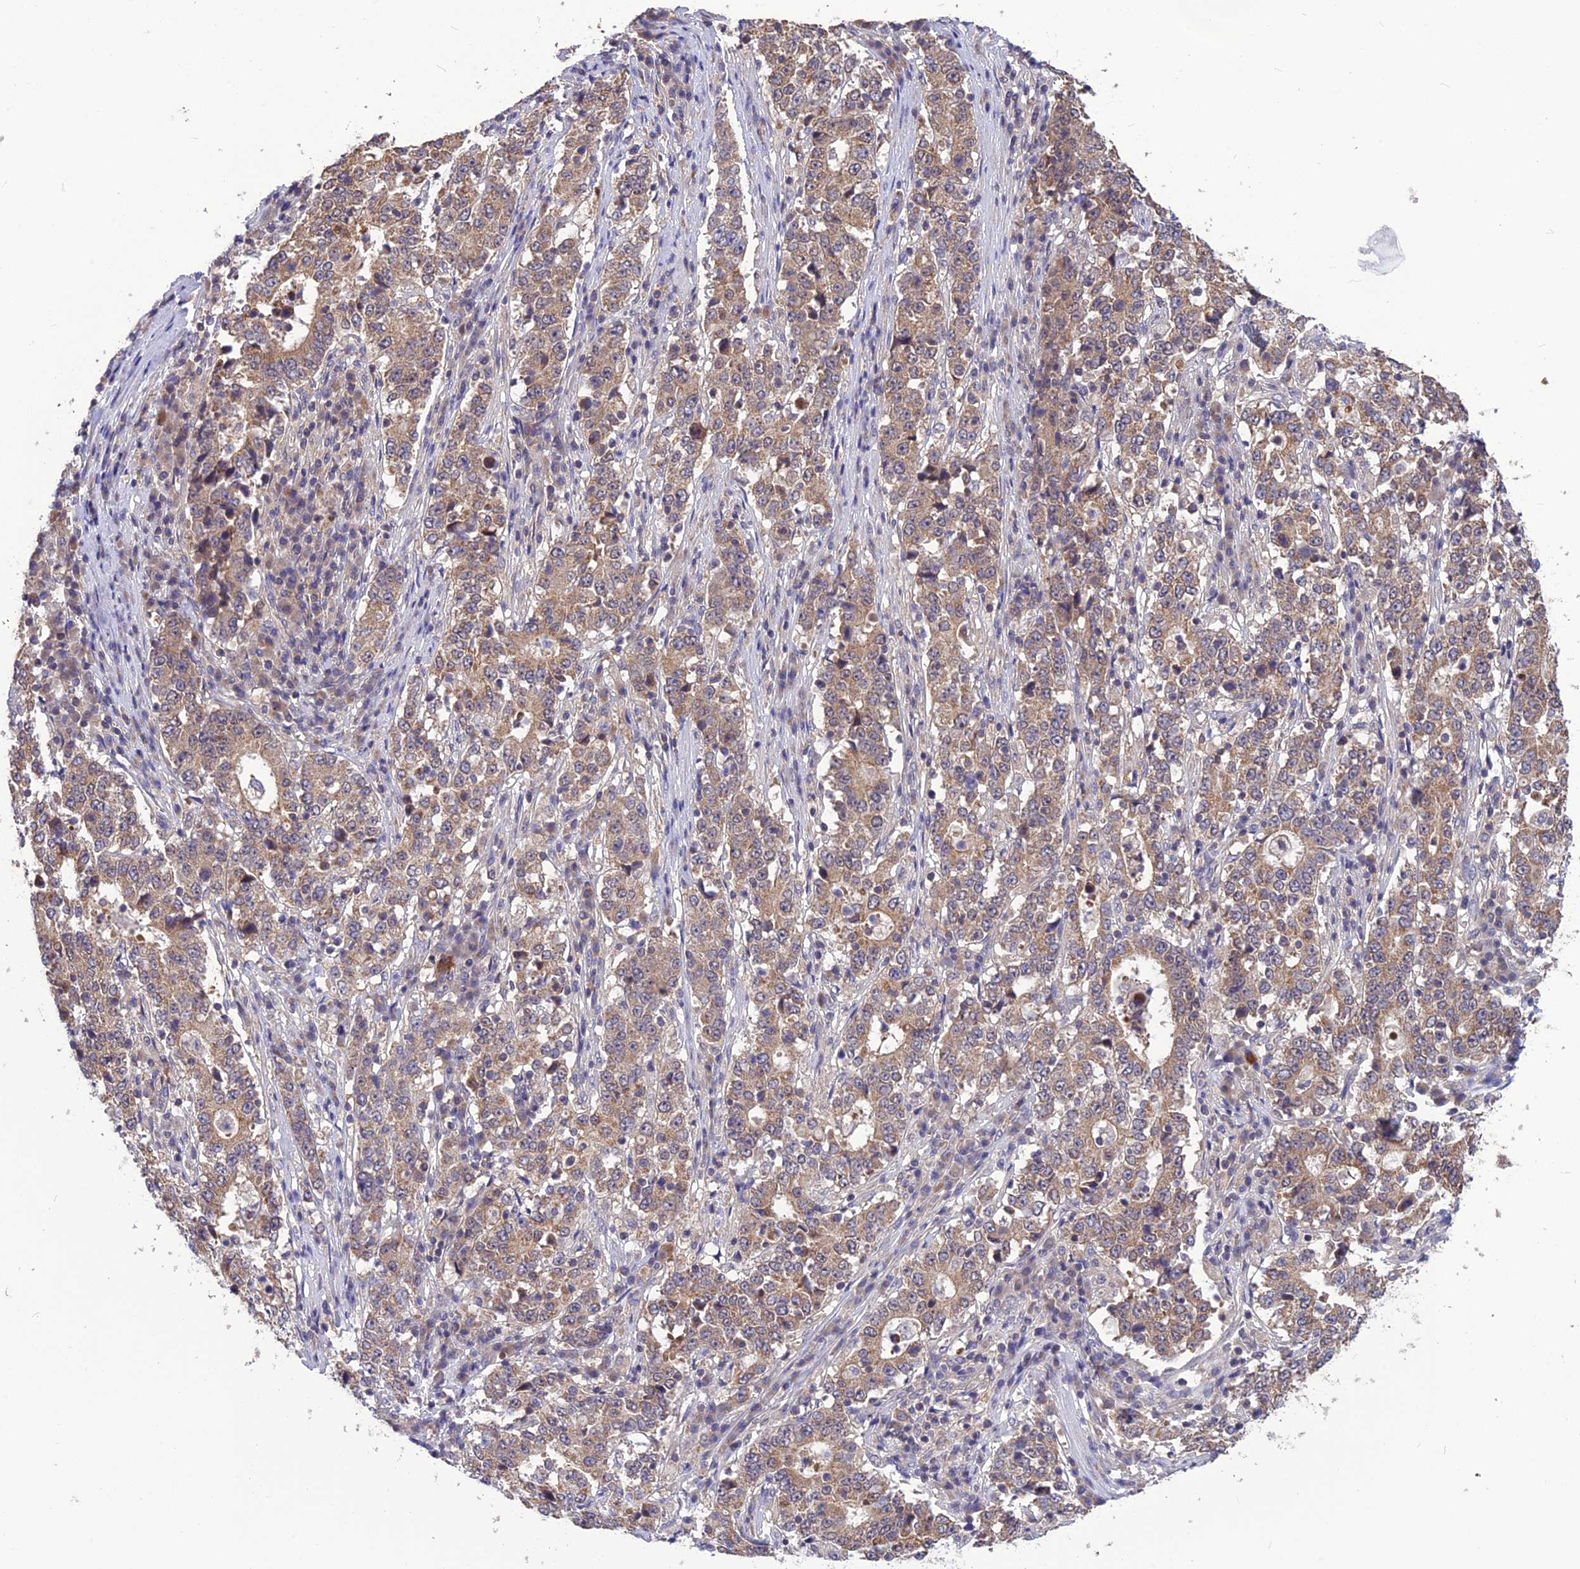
{"staining": {"intensity": "weak", "quantity": ">75%", "location": "cytoplasmic/membranous"}, "tissue": "stomach cancer", "cell_type": "Tumor cells", "image_type": "cancer", "snomed": [{"axis": "morphology", "description": "Adenocarcinoma, NOS"}, {"axis": "topography", "description": "Stomach"}], "caption": "Human stomach adenocarcinoma stained for a protein (brown) shows weak cytoplasmic/membranous positive expression in about >75% of tumor cells.", "gene": "PSMF1", "patient": {"sex": "male", "age": 59}}